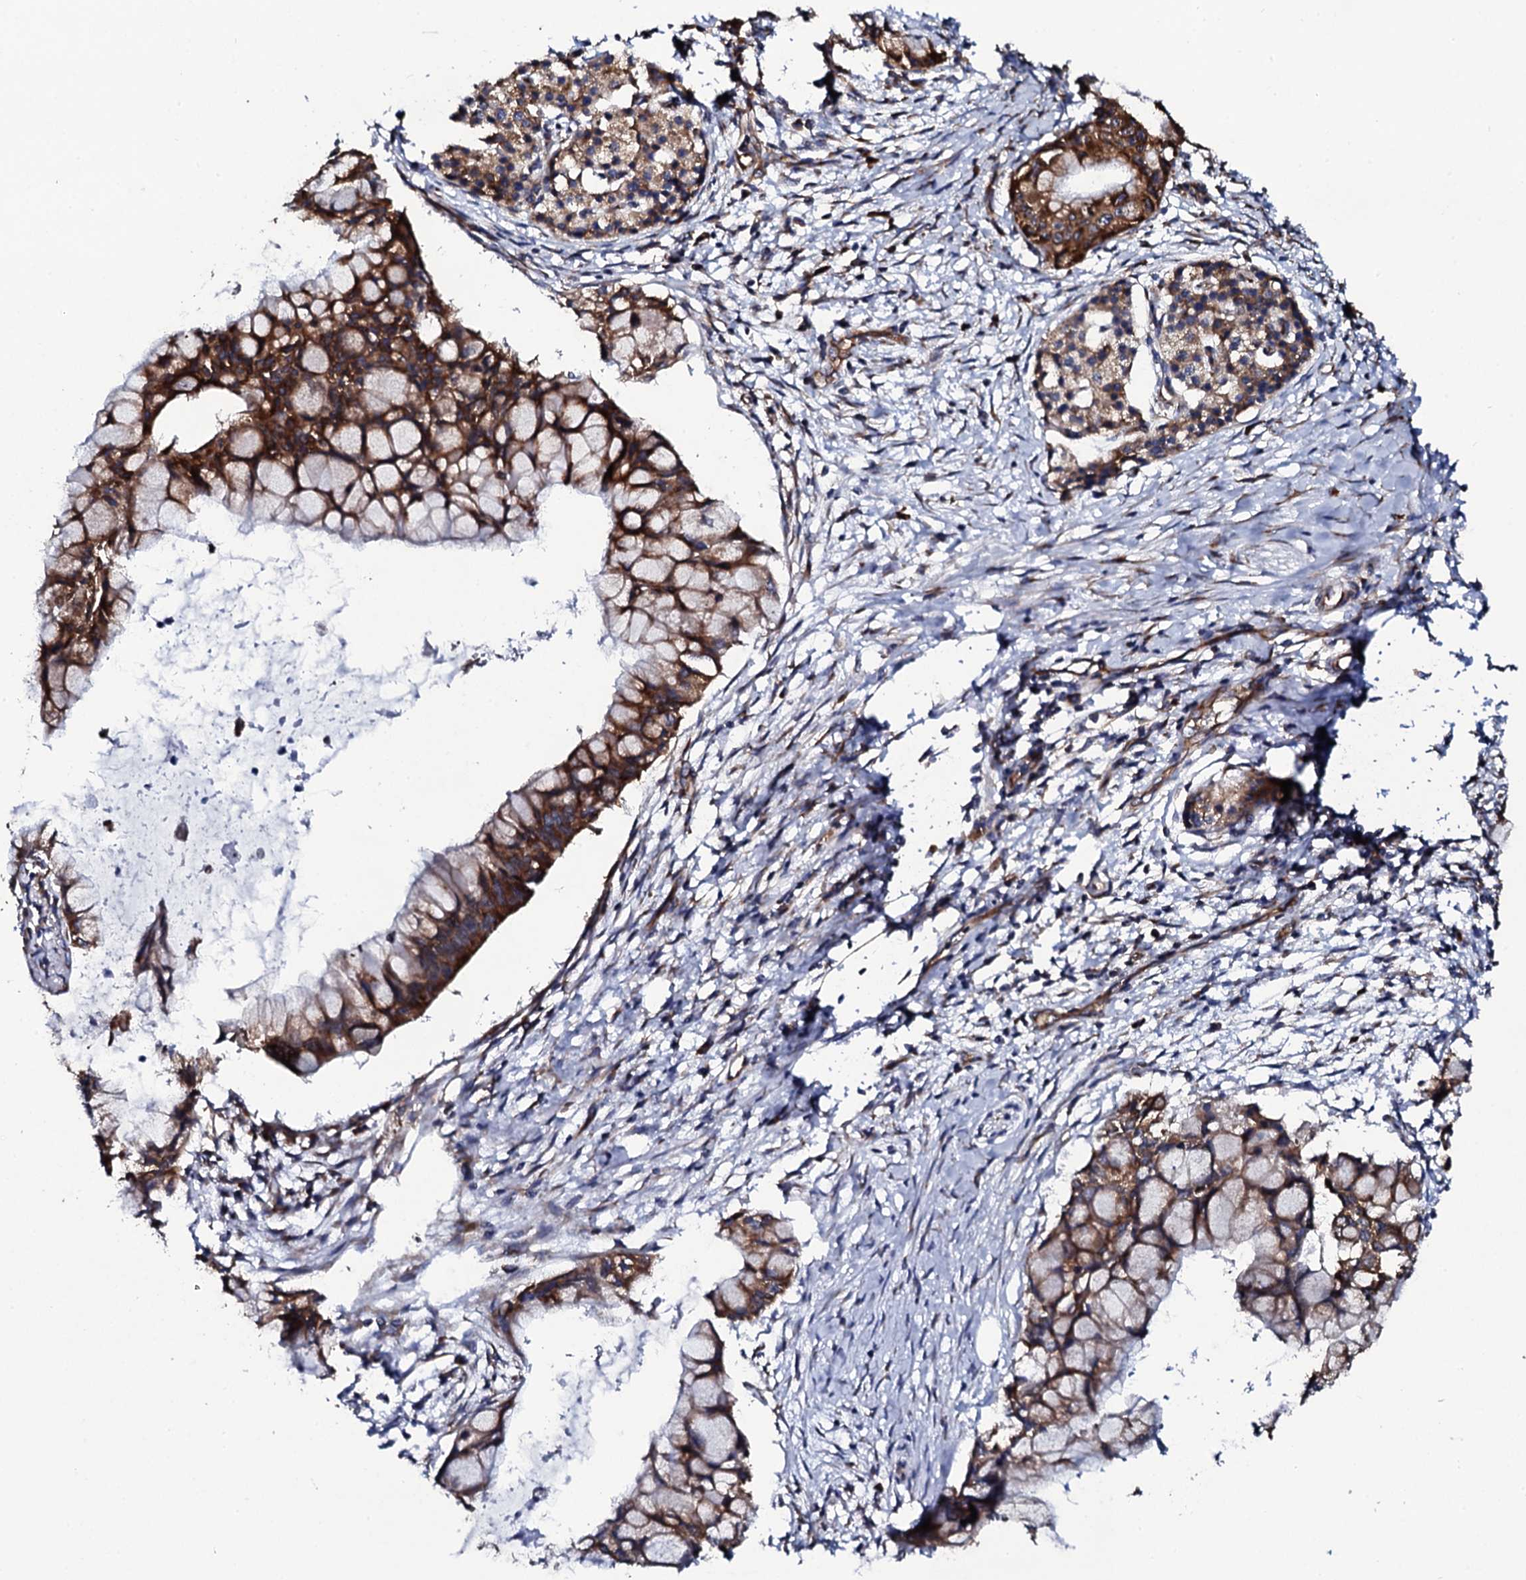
{"staining": {"intensity": "moderate", "quantity": ">75%", "location": "cytoplasmic/membranous"}, "tissue": "pancreatic cancer", "cell_type": "Tumor cells", "image_type": "cancer", "snomed": [{"axis": "morphology", "description": "Adenocarcinoma, NOS"}, {"axis": "topography", "description": "Pancreas"}], "caption": "Immunohistochemical staining of human adenocarcinoma (pancreatic) reveals medium levels of moderate cytoplasmic/membranous positivity in approximately >75% of tumor cells.", "gene": "SPTY2D1", "patient": {"sex": "male", "age": 48}}